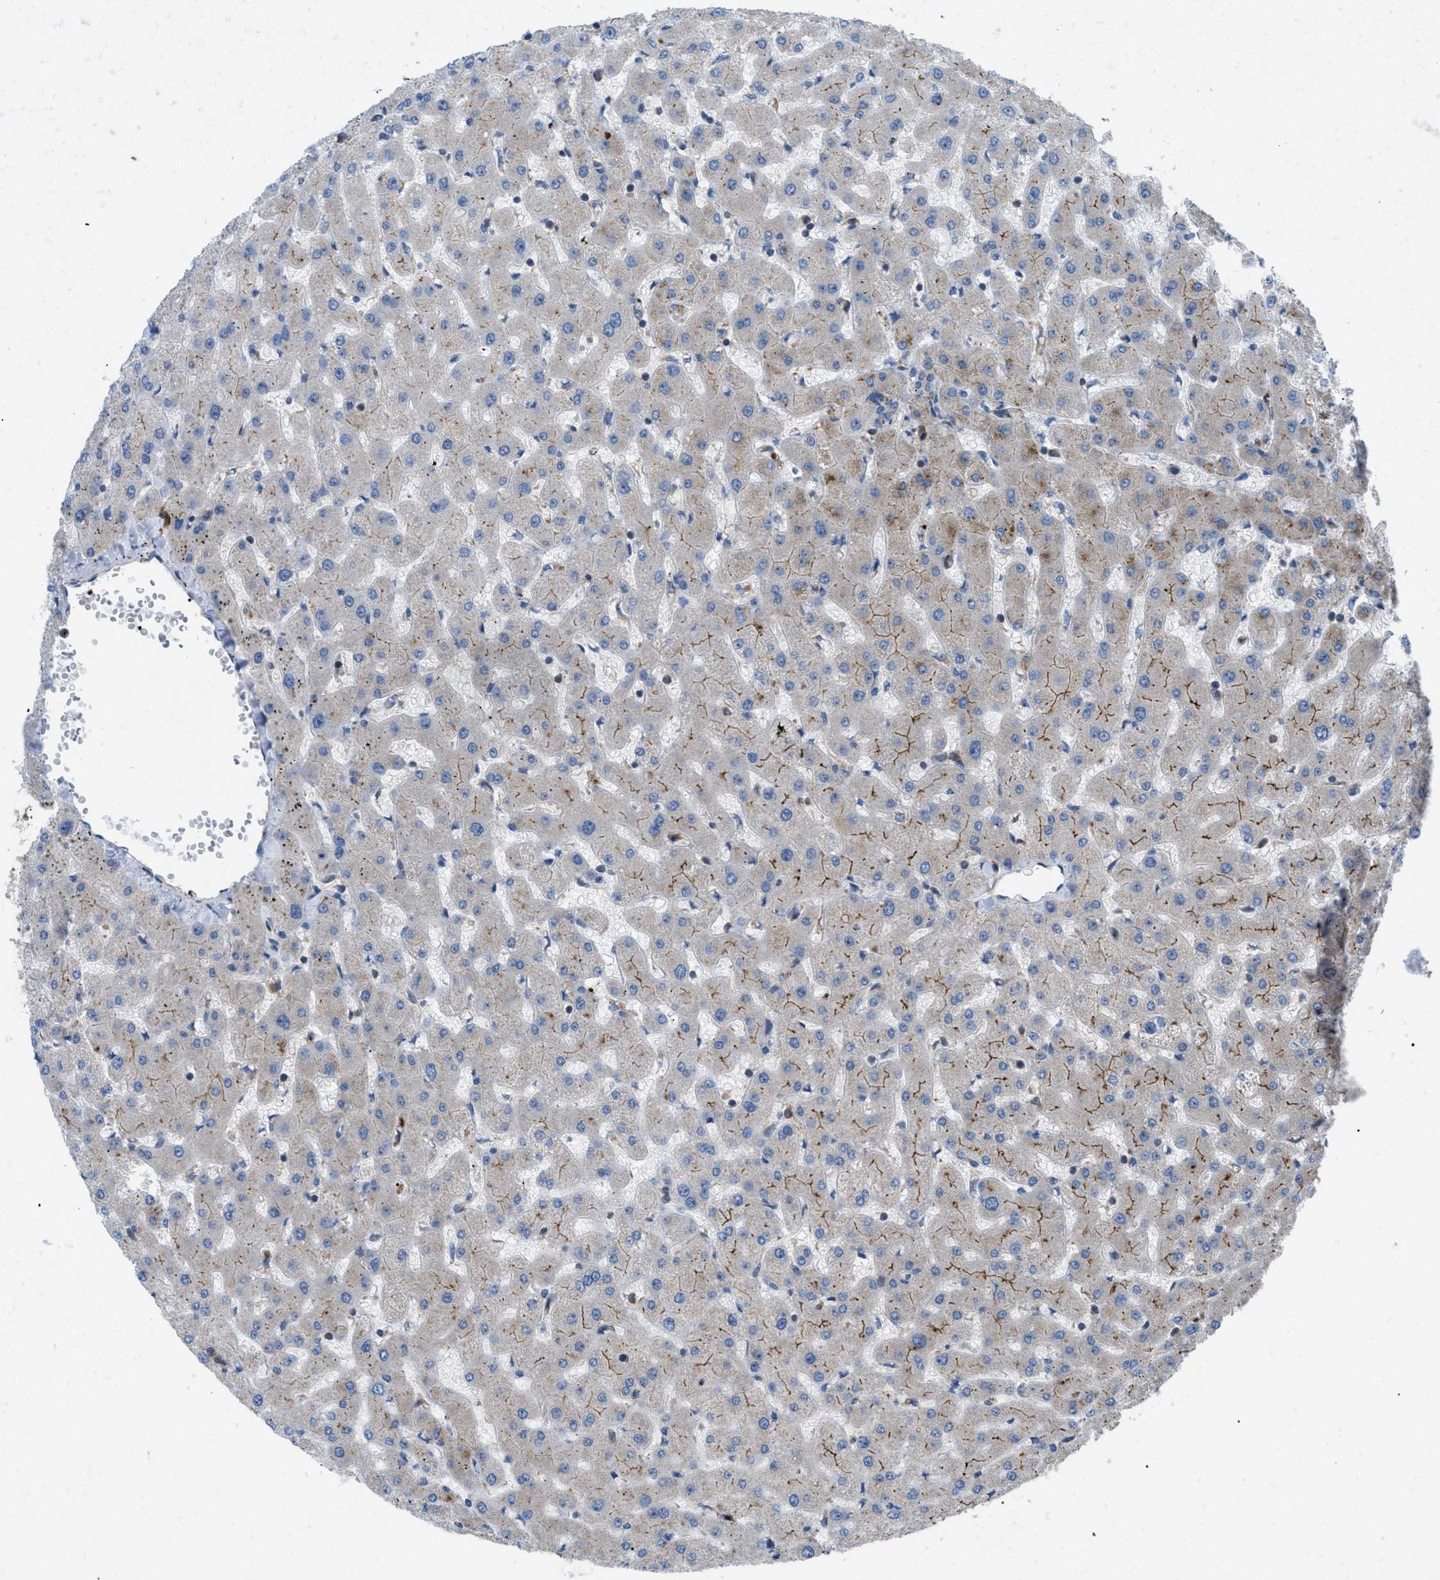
{"staining": {"intensity": "negative", "quantity": "none", "location": "none"}, "tissue": "liver", "cell_type": "Cholangiocytes", "image_type": "normal", "snomed": [{"axis": "morphology", "description": "Normal tissue, NOS"}, {"axis": "topography", "description": "Liver"}], "caption": "Immunohistochemistry micrograph of normal liver stained for a protein (brown), which reveals no staining in cholangiocytes.", "gene": "ATP2A3", "patient": {"sex": "female", "age": 63}}